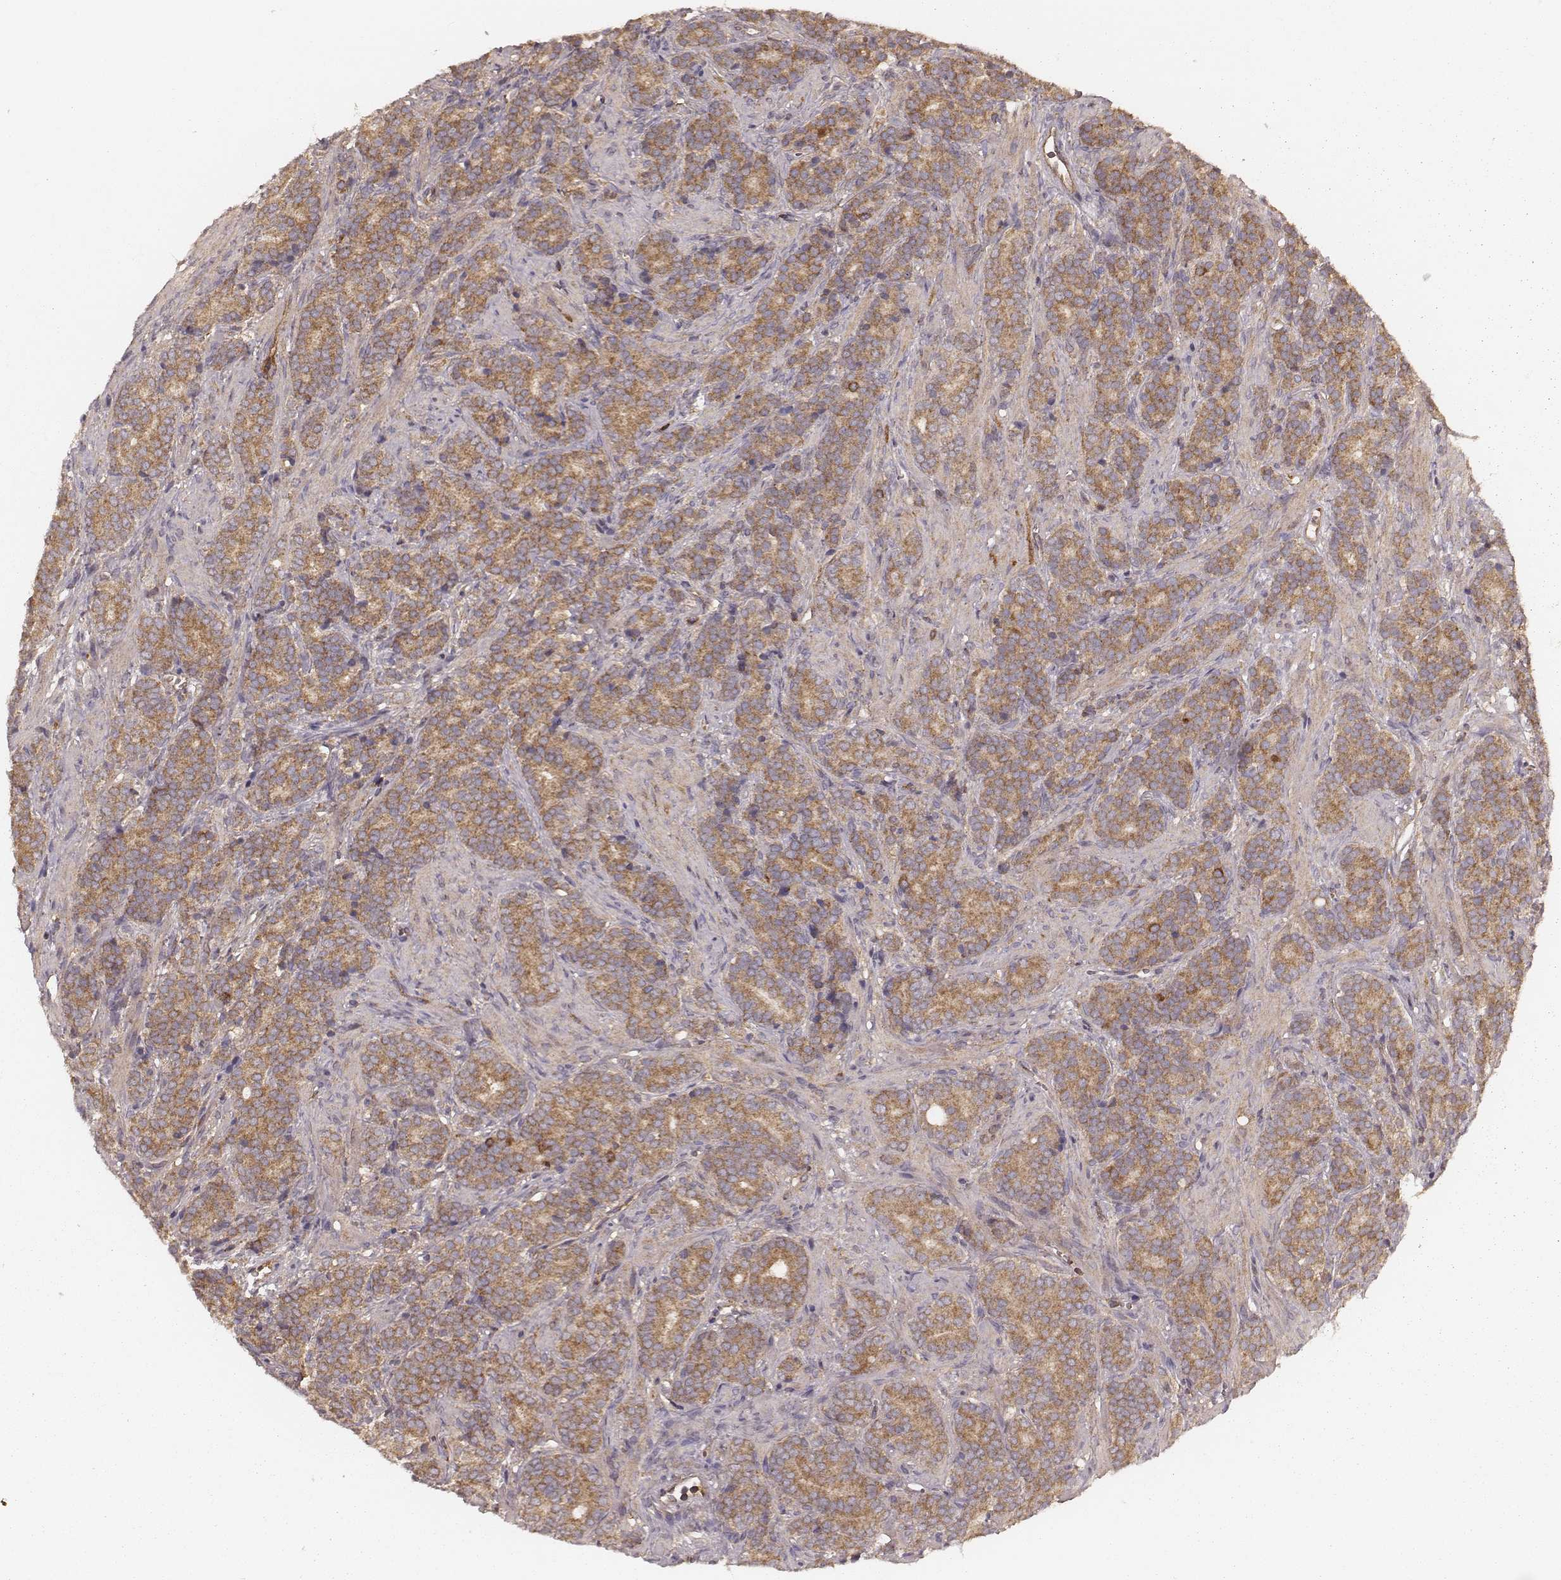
{"staining": {"intensity": "moderate", "quantity": ">75%", "location": "cytoplasmic/membranous"}, "tissue": "prostate cancer", "cell_type": "Tumor cells", "image_type": "cancer", "snomed": [{"axis": "morphology", "description": "Adenocarcinoma, High grade"}, {"axis": "topography", "description": "Prostate"}], "caption": "Brown immunohistochemical staining in human prostate cancer shows moderate cytoplasmic/membranous staining in approximately >75% of tumor cells.", "gene": "CARS1", "patient": {"sex": "male", "age": 84}}